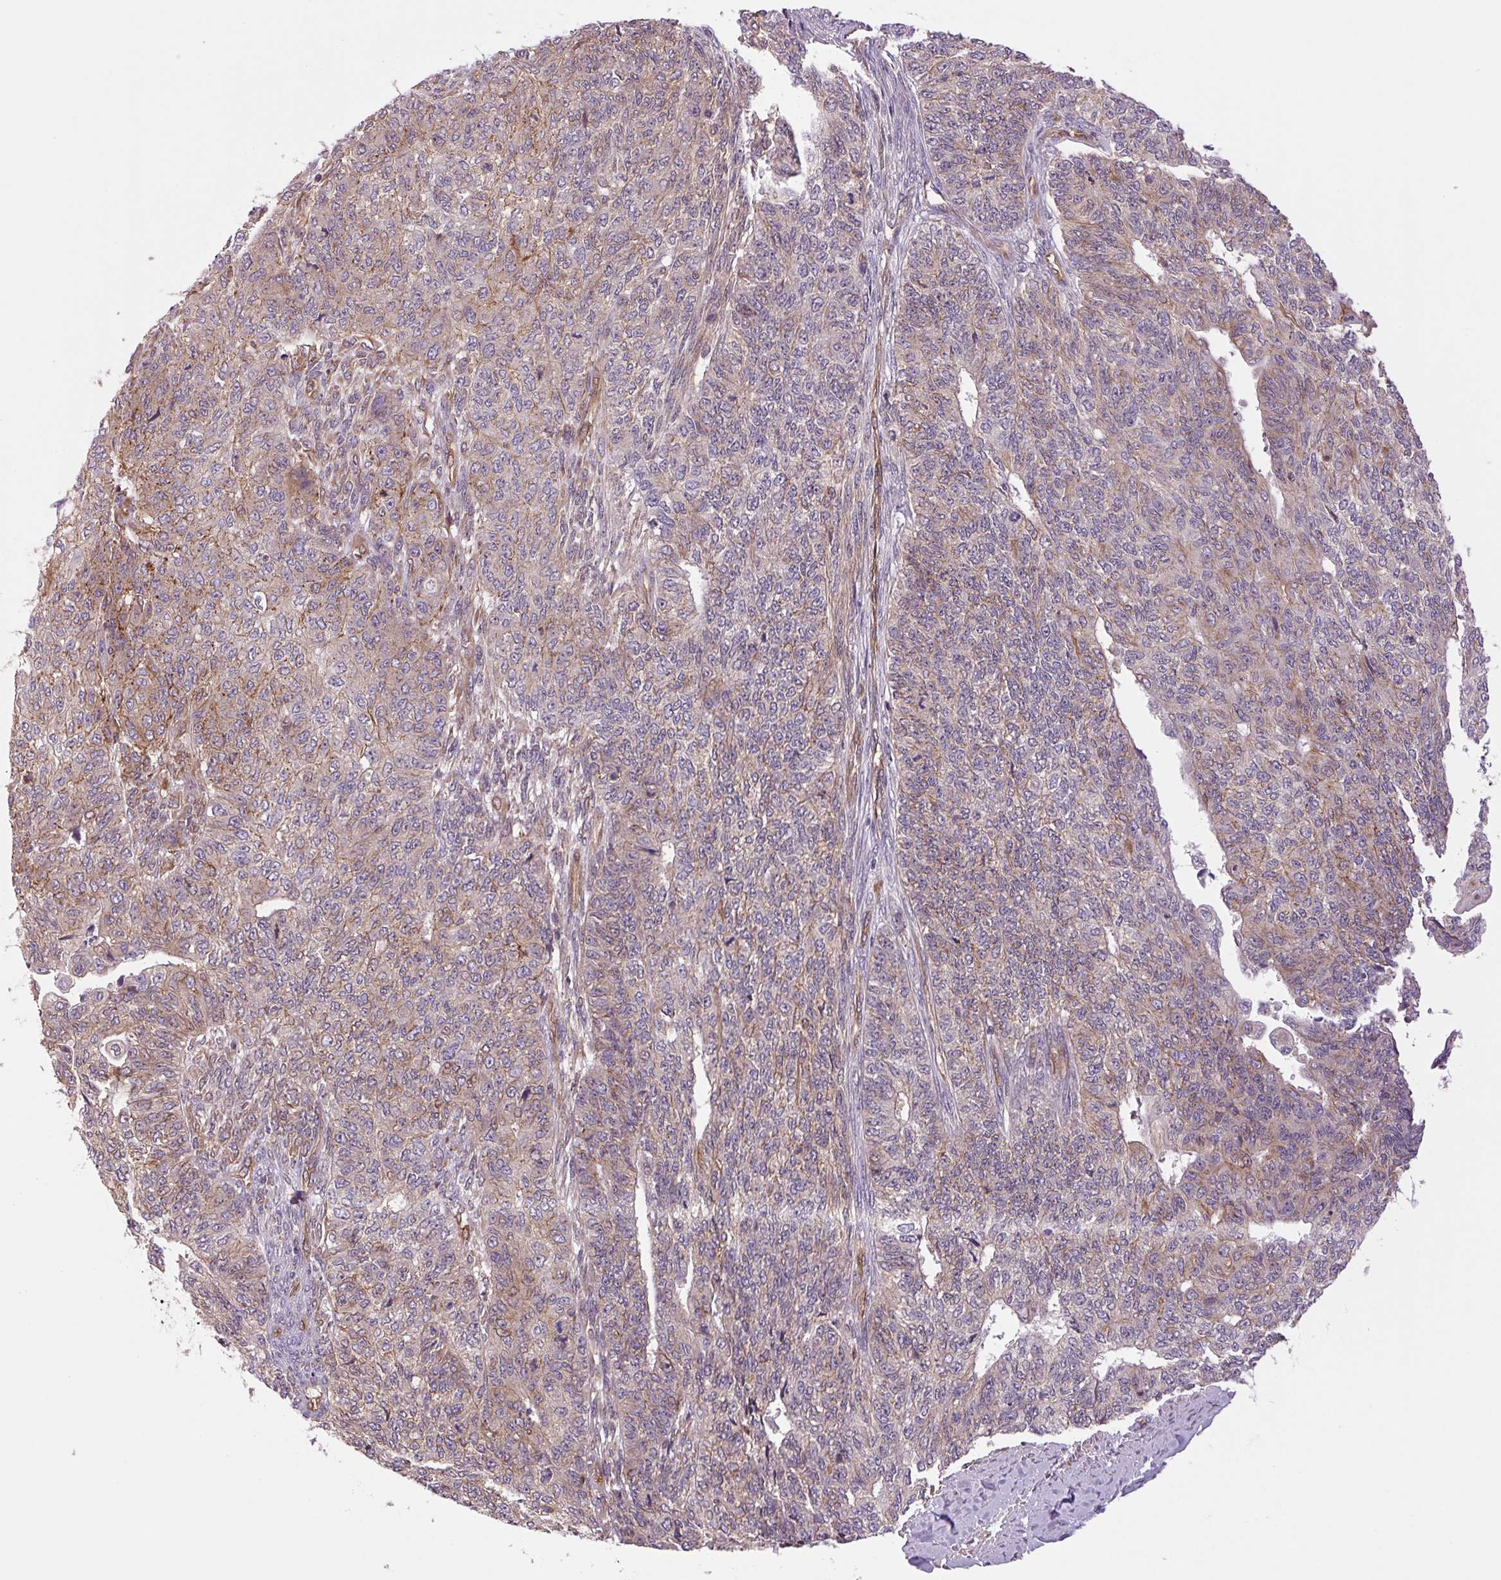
{"staining": {"intensity": "moderate", "quantity": "25%-75%", "location": "cytoplasmic/membranous"}, "tissue": "endometrial cancer", "cell_type": "Tumor cells", "image_type": "cancer", "snomed": [{"axis": "morphology", "description": "Adenocarcinoma, NOS"}, {"axis": "topography", "description": "Endometrium"}], "caption": "Human adenocarcinoma (endometrial) stained for a protein (brown) displays moderate cytoplasmic/membranous positive expression in about 25%-75% of tumor cells.", "gene": "SEPTIN10", "patient": {"sex": "female", "age": 32}}